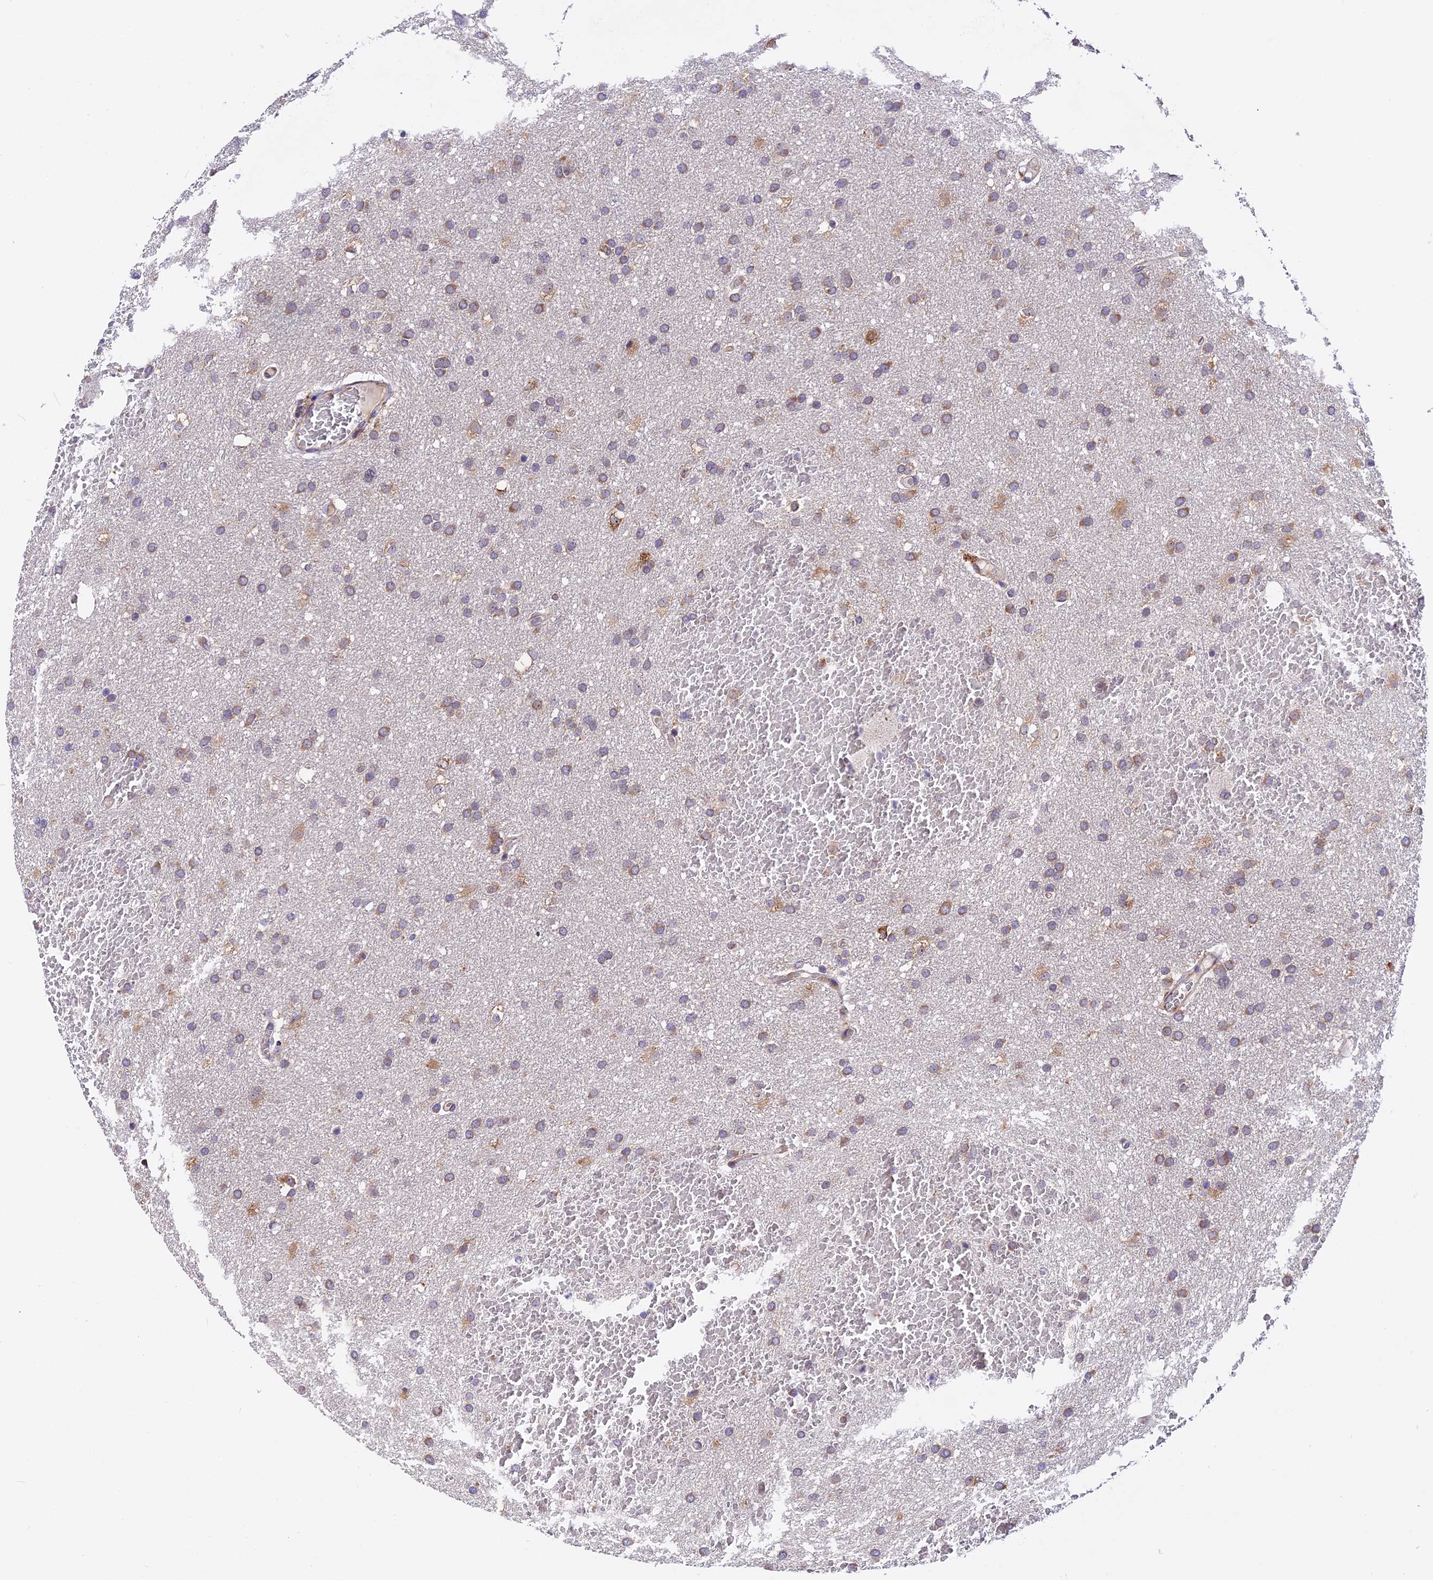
{"staining": {"intensity": "moderate", "quantity": "<25%", "location": "cytoplasmic/membranous"}, "tissue": "glioma", "cell_type": "Tumor cells", "image_type": "cancer", "snomed": [{"axis": "morphology", "description": "Glioma, malignant, High grade"}, {"axis": "topography", "description": "Cerebral cortex"}], "caption": "High-grade glioma (malignant) stained with a brown dye reveals moderate cytoplasmic/membranous positive expression in about <25% of tumor cells.", "gene": "GNPTAB", "patient": {"sex": "female", "age": 36}}